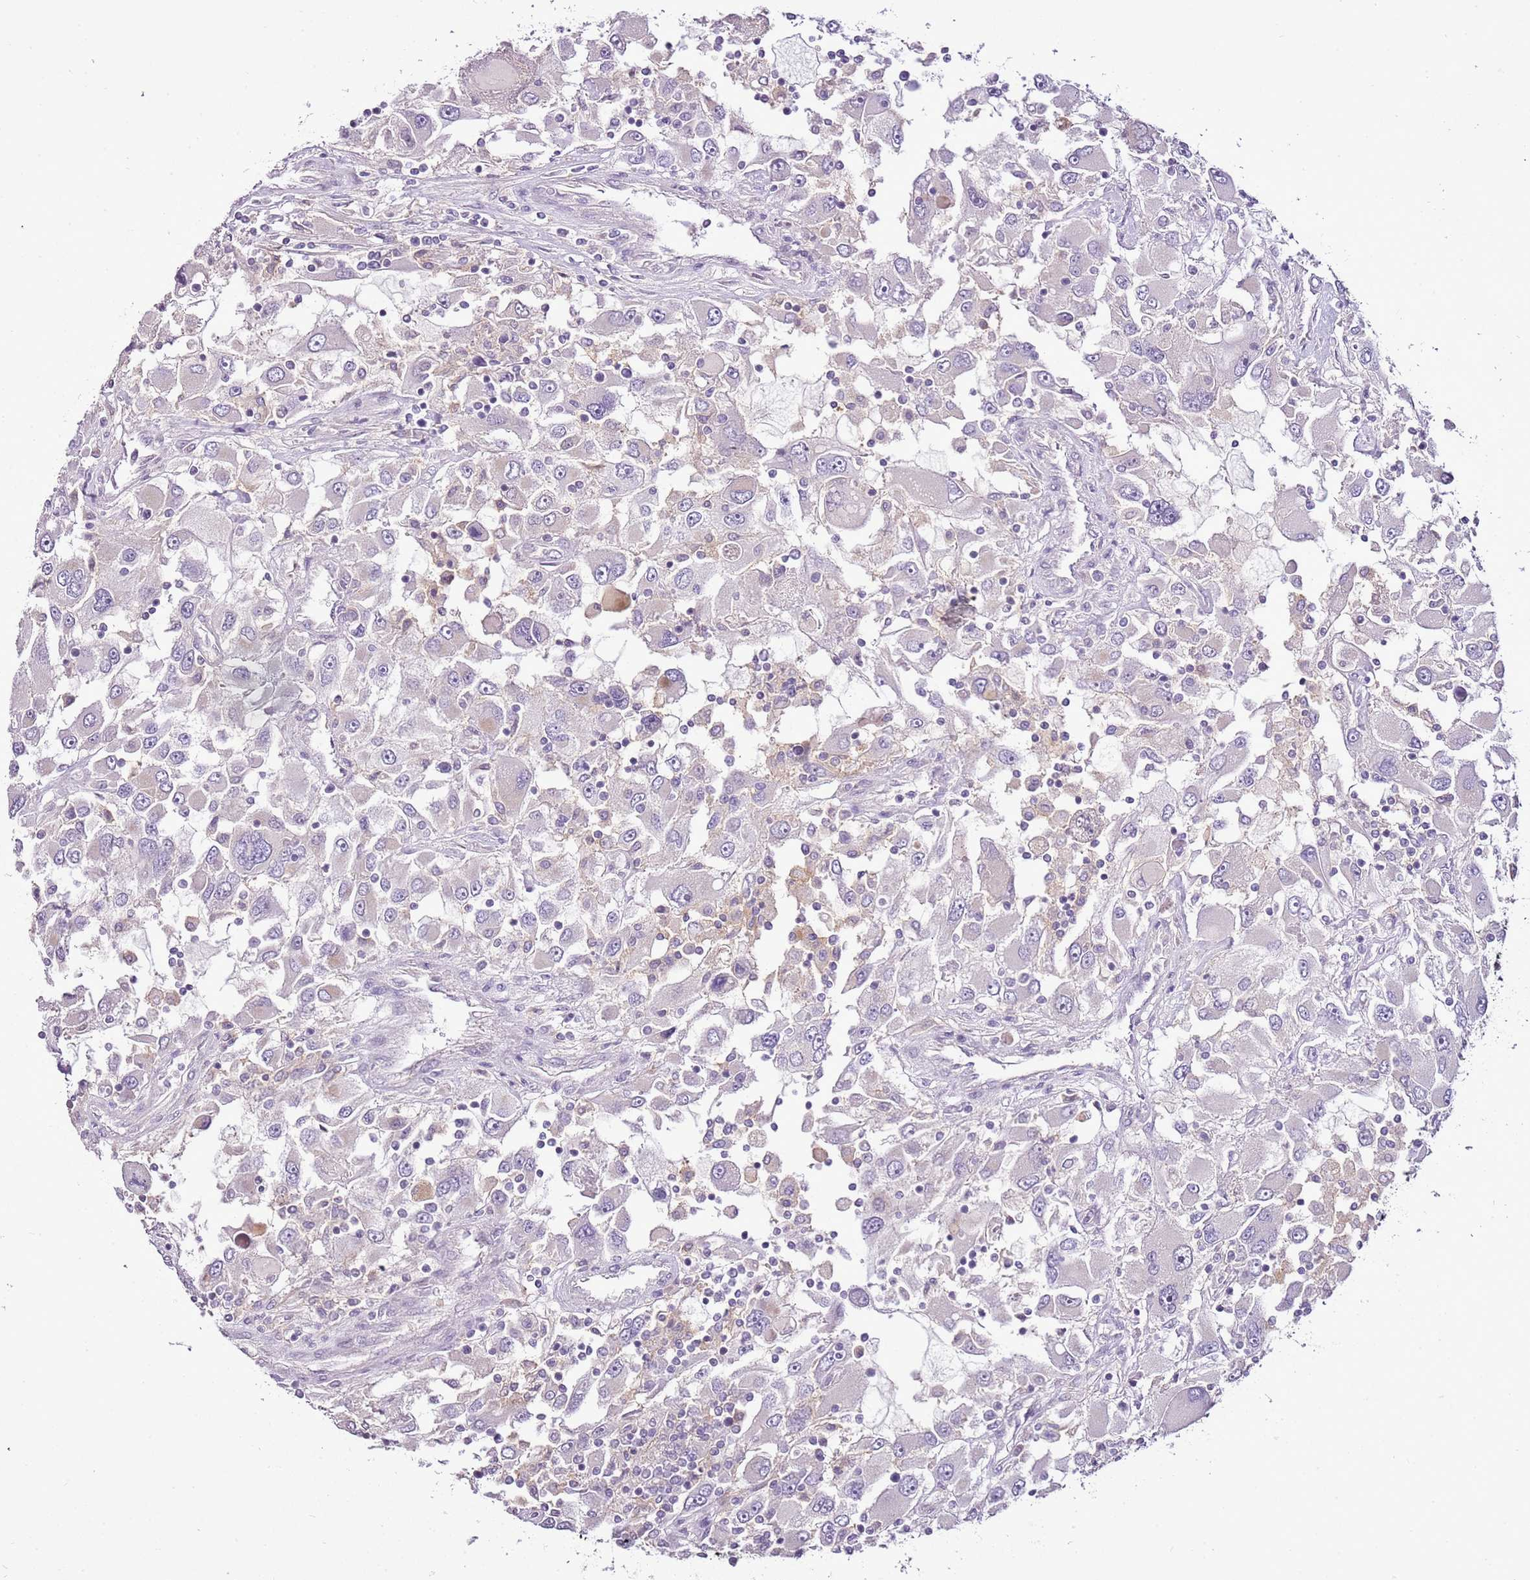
{"staining": {"intensity": "negative", "quantity": "none", "location": "none"}, "tissue": "renal cancer", "cell_type": "Tumor cells", "image_type": "cancer", "snomed": [{"axis": "morphology", "description": "Adenocarcinoma, NOS"}, {"axis": "topography", "description": "Kidney"}], "caption": "Immunohistochemical staining of renal cancer exhibits no significant expression in tumor cells. (DAB IHC with hematoxylin counter stain).", "gene": "CMKLR1", "patient": {"sex": "female", "age": 52}}